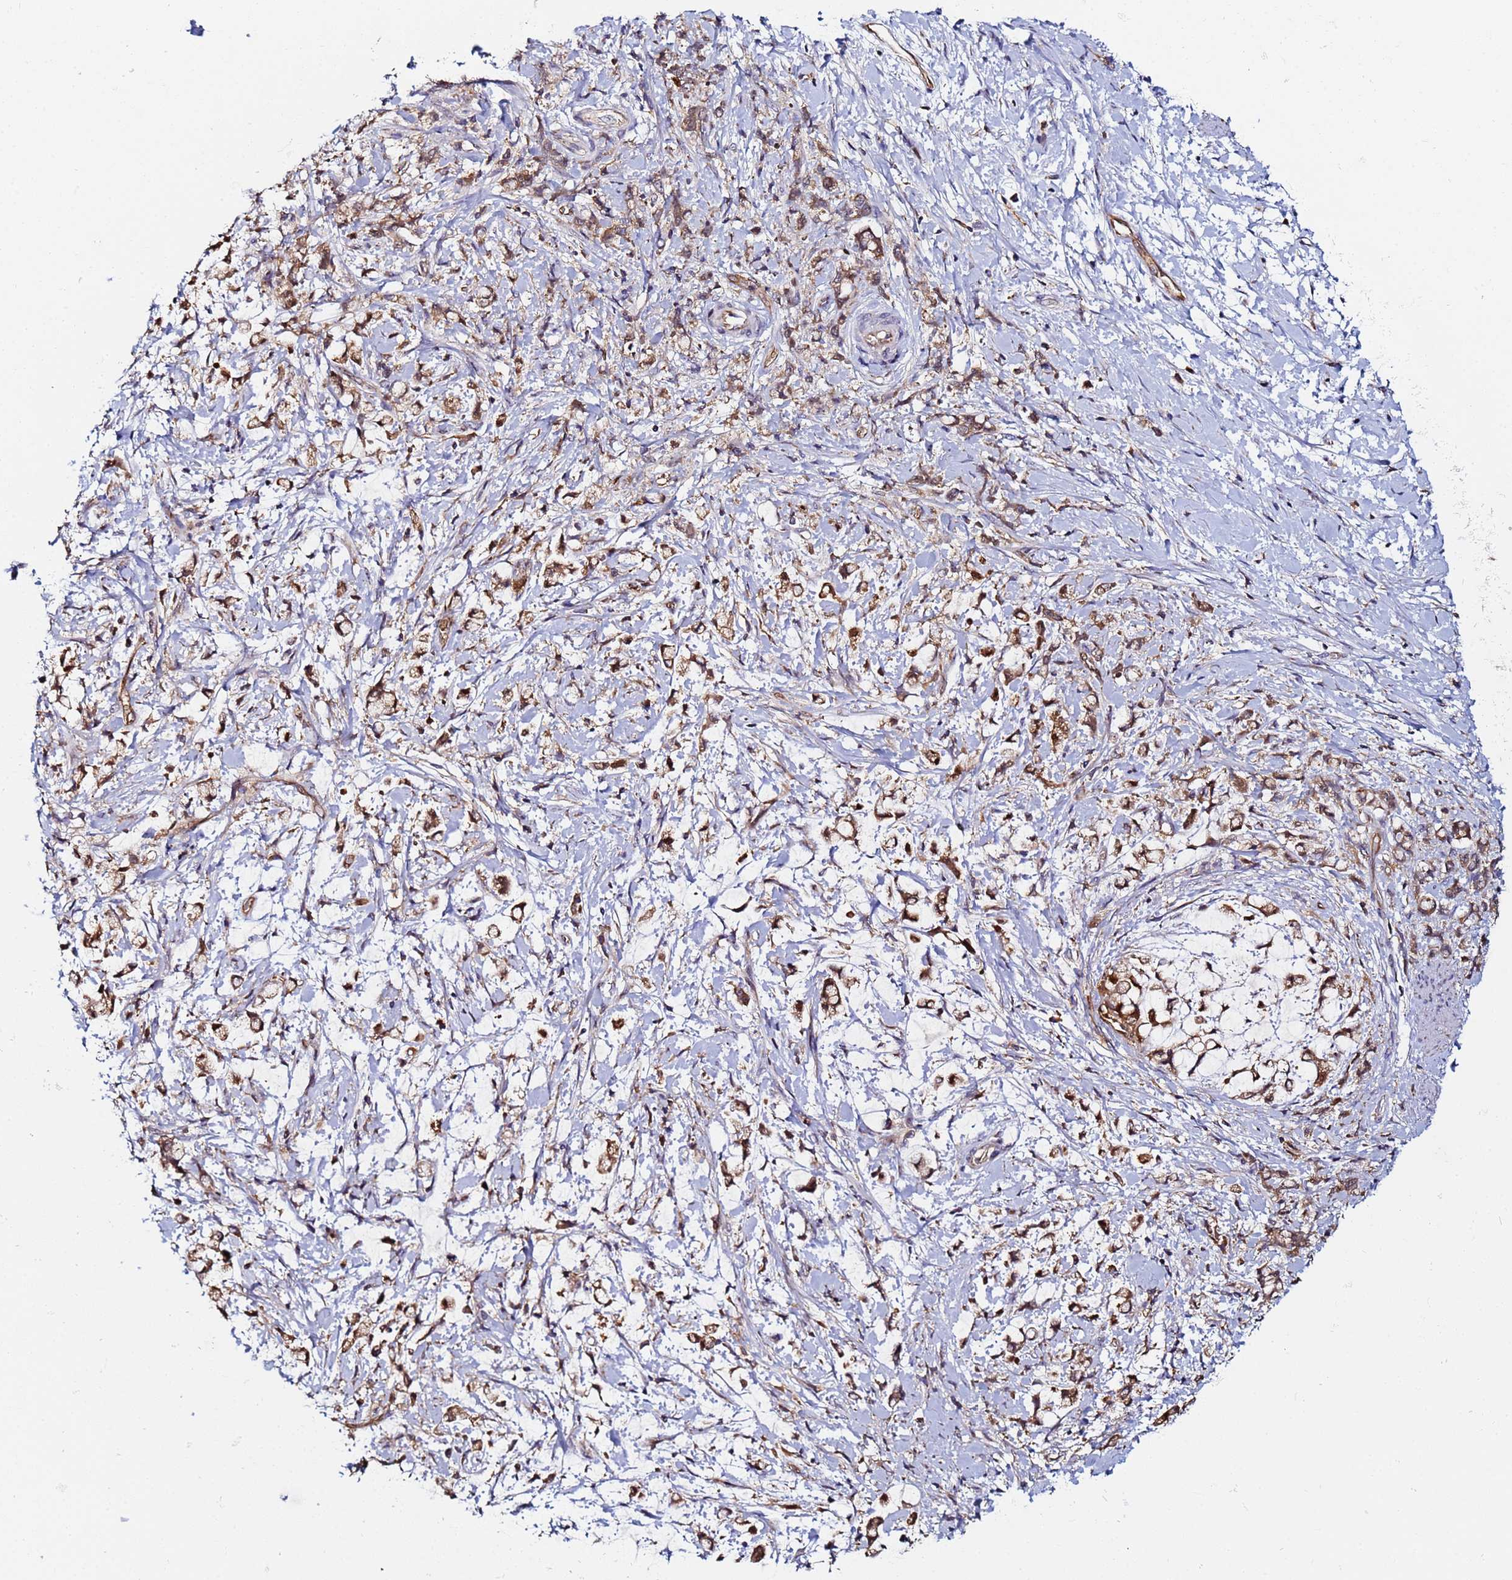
{"staining": {"intensity": "moderate", "quantity": ">75%", "location": "cytoplasmic/membranous"}, "tissue": "stomach cancer", "cell_type": "Tumor cells", "image_type": "cancer", "snomed": [{"axis": "morphology", "description": "Adenocarcinoma, NOS"}, {"axis": "topography", "description": "Stomach"}], "caption": "Stomach cancer (adenocarcinoma) stained for a protein demonstrates moderate cytoplasmic/membranous positivity in tumor cells. The staining was performed using DAB (3,3'-diaminobenzidine), with brown indicating positive protein expression. Nuclei are stained blue with hematoxylin.", "gene": "CCDC127", "patient": {"sex": "female", "age": 60}}